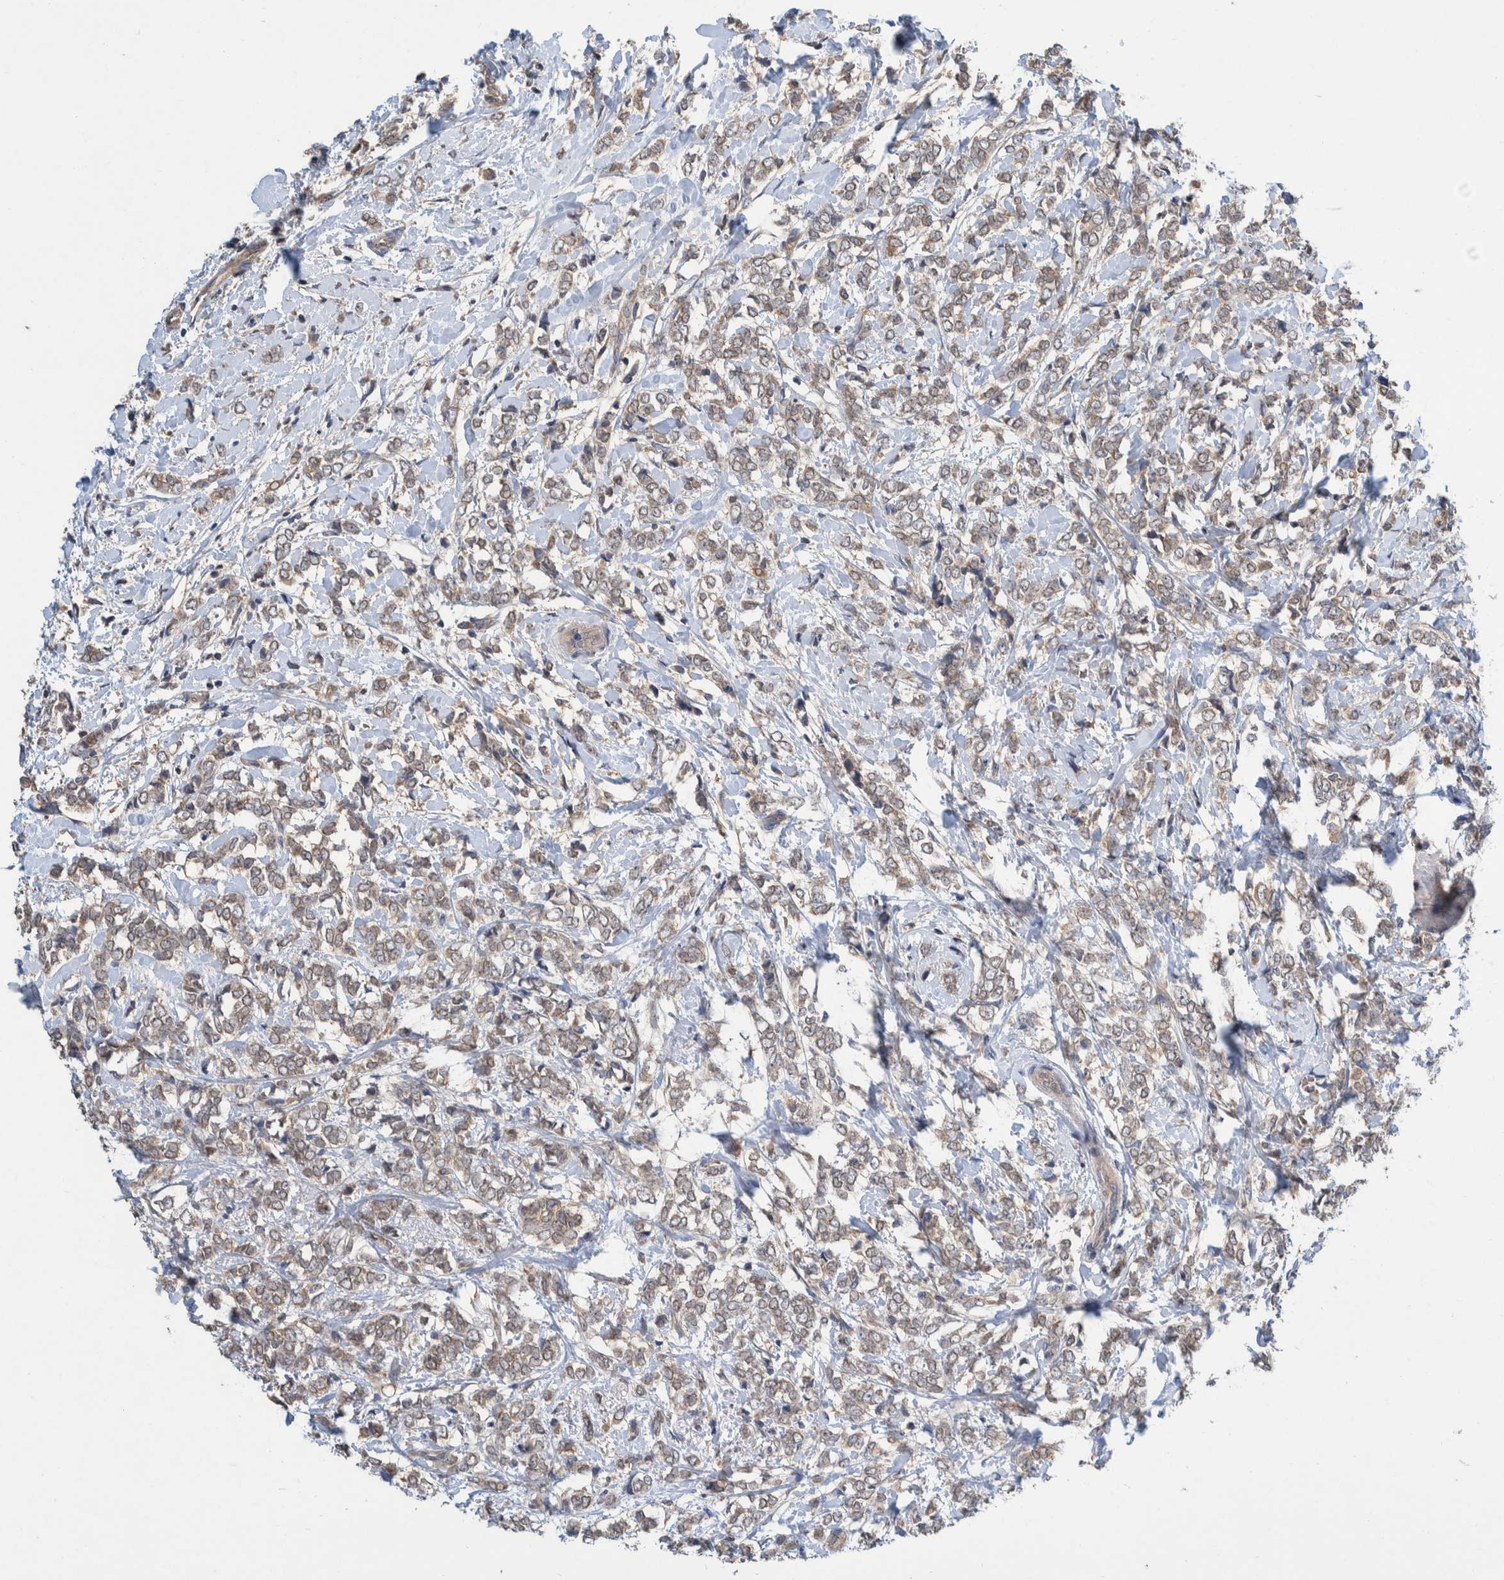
{"staining": {"intensity": "weak", "quantity": "25%-75%", "location": "cytoplasmic/membranous"}, "tissue": "breast cancer", "cell_type": "Tumor cells", "image_type": "cancer", "snomed": [{"axis": "morphology", "description": "Normal tissue, NOS"}, {"axis": "morphology", "description": "Lobular carcinoma"}, {"axis": "topography", "description": "Breast"}], "caption": "Immunohistochemistry (IHC) of breast cancer (lobular carcinoma) exhibits low levels of weak cytoplasmic/membranous positivity in approximately 25%-75% of tumor cells.", "gene": "PLPBP", "patient": {"sex": "female", "age": 47}}